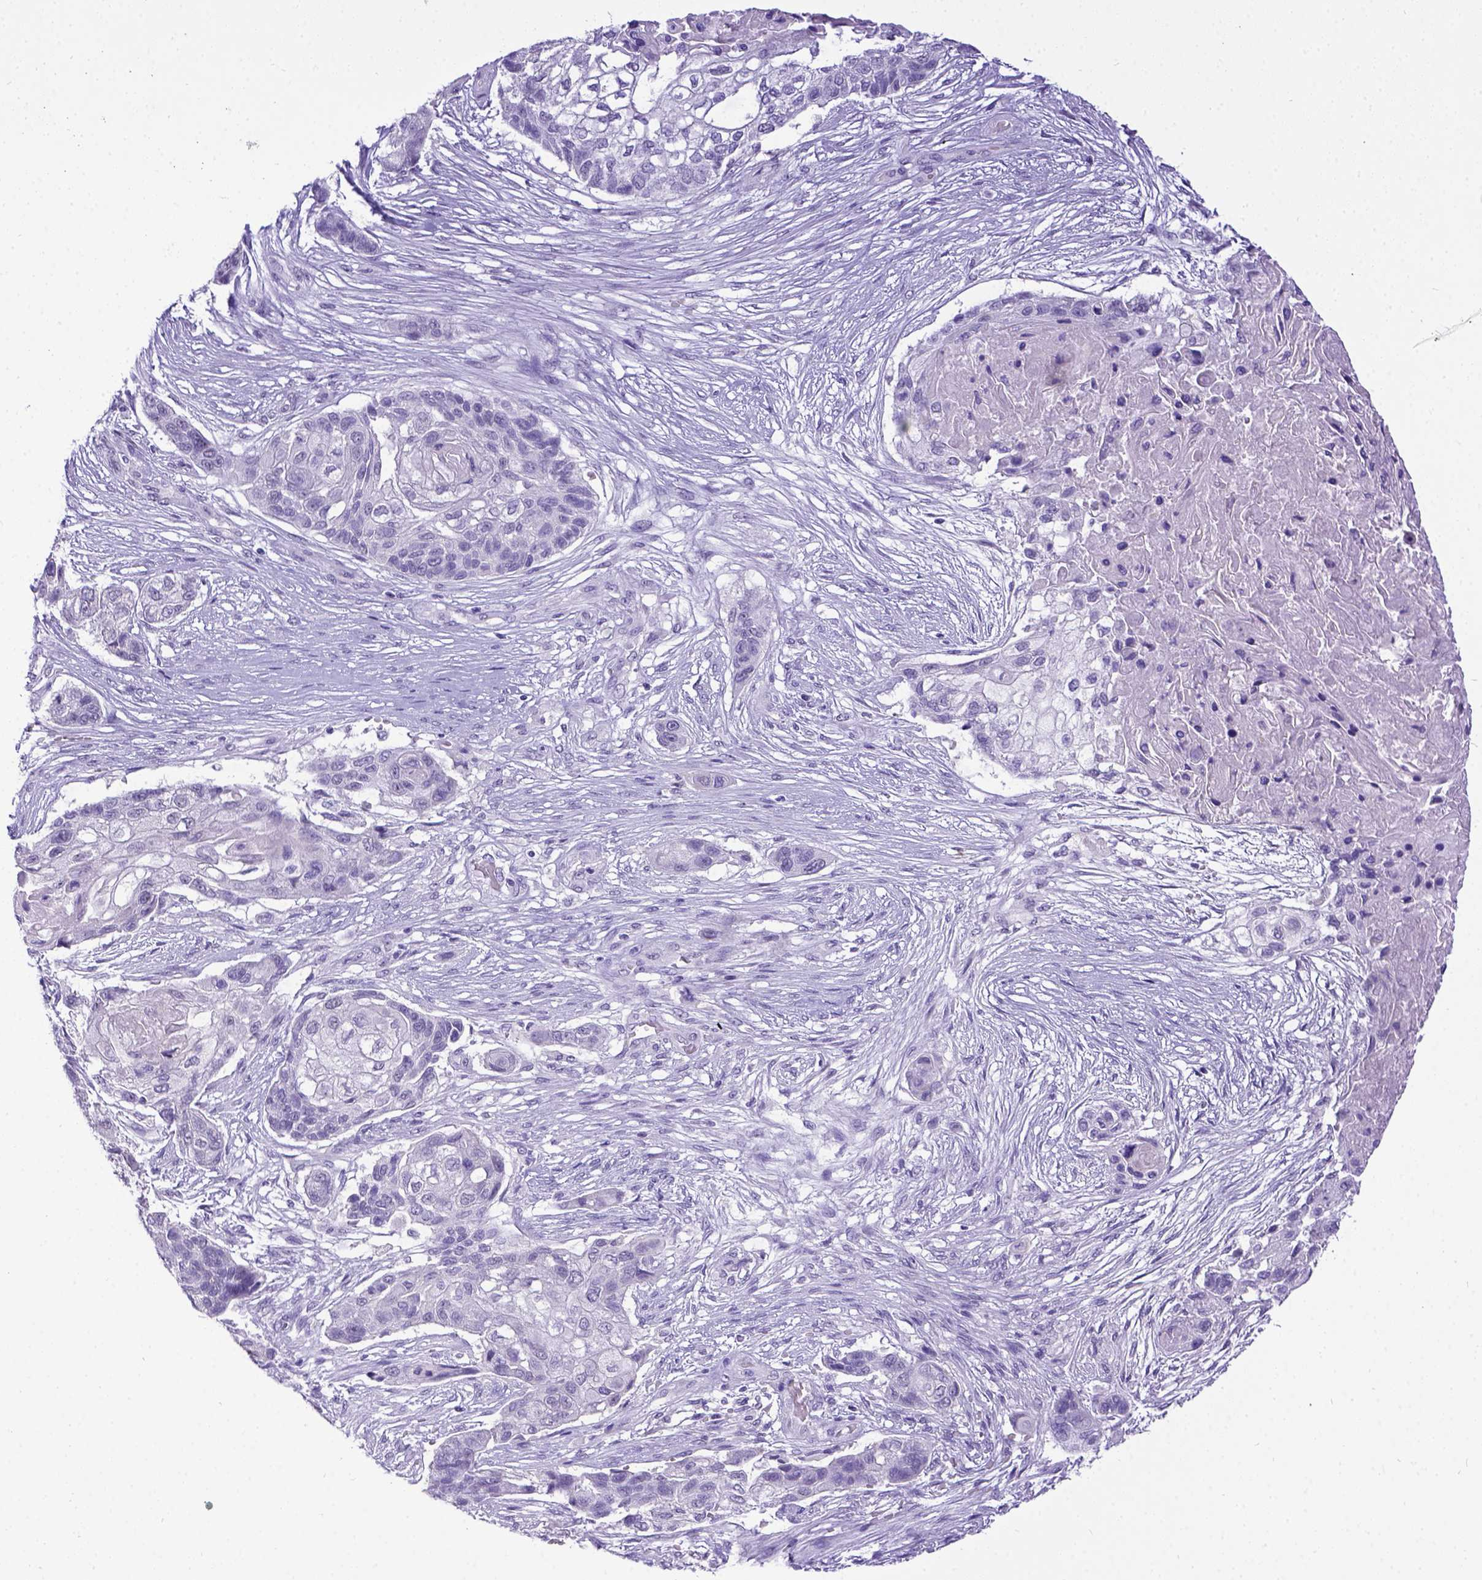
{"staining": {"intensity": "negative", "quantity": "none", "location": "none"}, "tissue": "lung cancer", "cell_type": "Tumor cells", "image_type": "cancer", "snomed": [{"axis": "morphology", "description": "Squamous cell carcinoma, NOS"}, {"axis": "topography", "description": "Lung"}], "caption": "A photomicrograph of human squamous cell carcinoma (lung) is negative for staining in tumor cells.", "gene": "ESR1", "patient": {"sex": "male", "age": 69}}